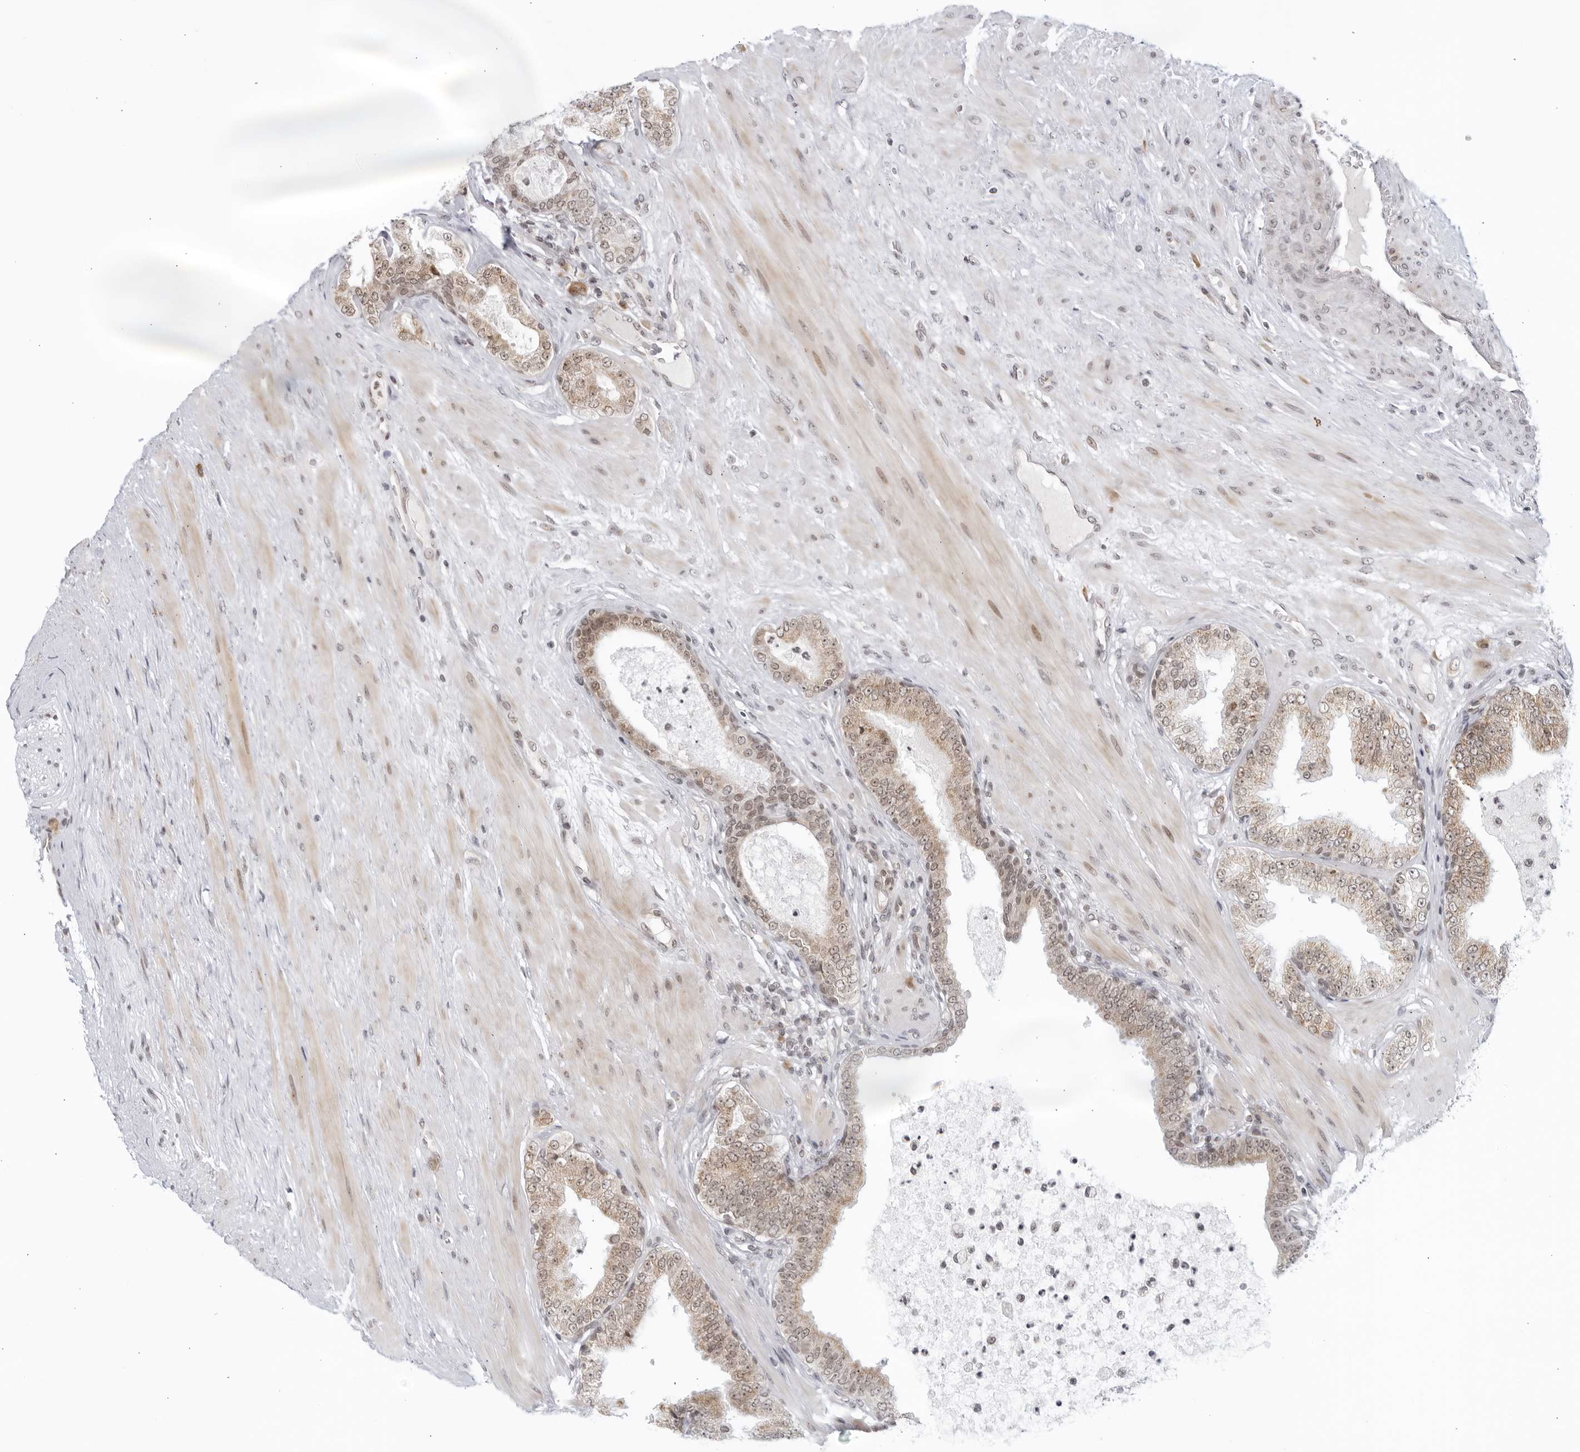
{"staining": {"intensity": "weak", "quantity": "<25%", "location": "cytoplasmic/membranous"}, "tissue": "prostate cancer", "cell_type": "Tumor cells", "image_type": "cancer", "snomed": [{"axis": "morphology", "description": "Adenocarcinoma, Low grade"}, {"axis": "topography", "description": "Prostate"}], "caption": "Image shows no significant protein staining in tumor cells of prostate cancer.", "gene": "RAB11FIP3", "patient": {"sex": "male", "age": 63}}